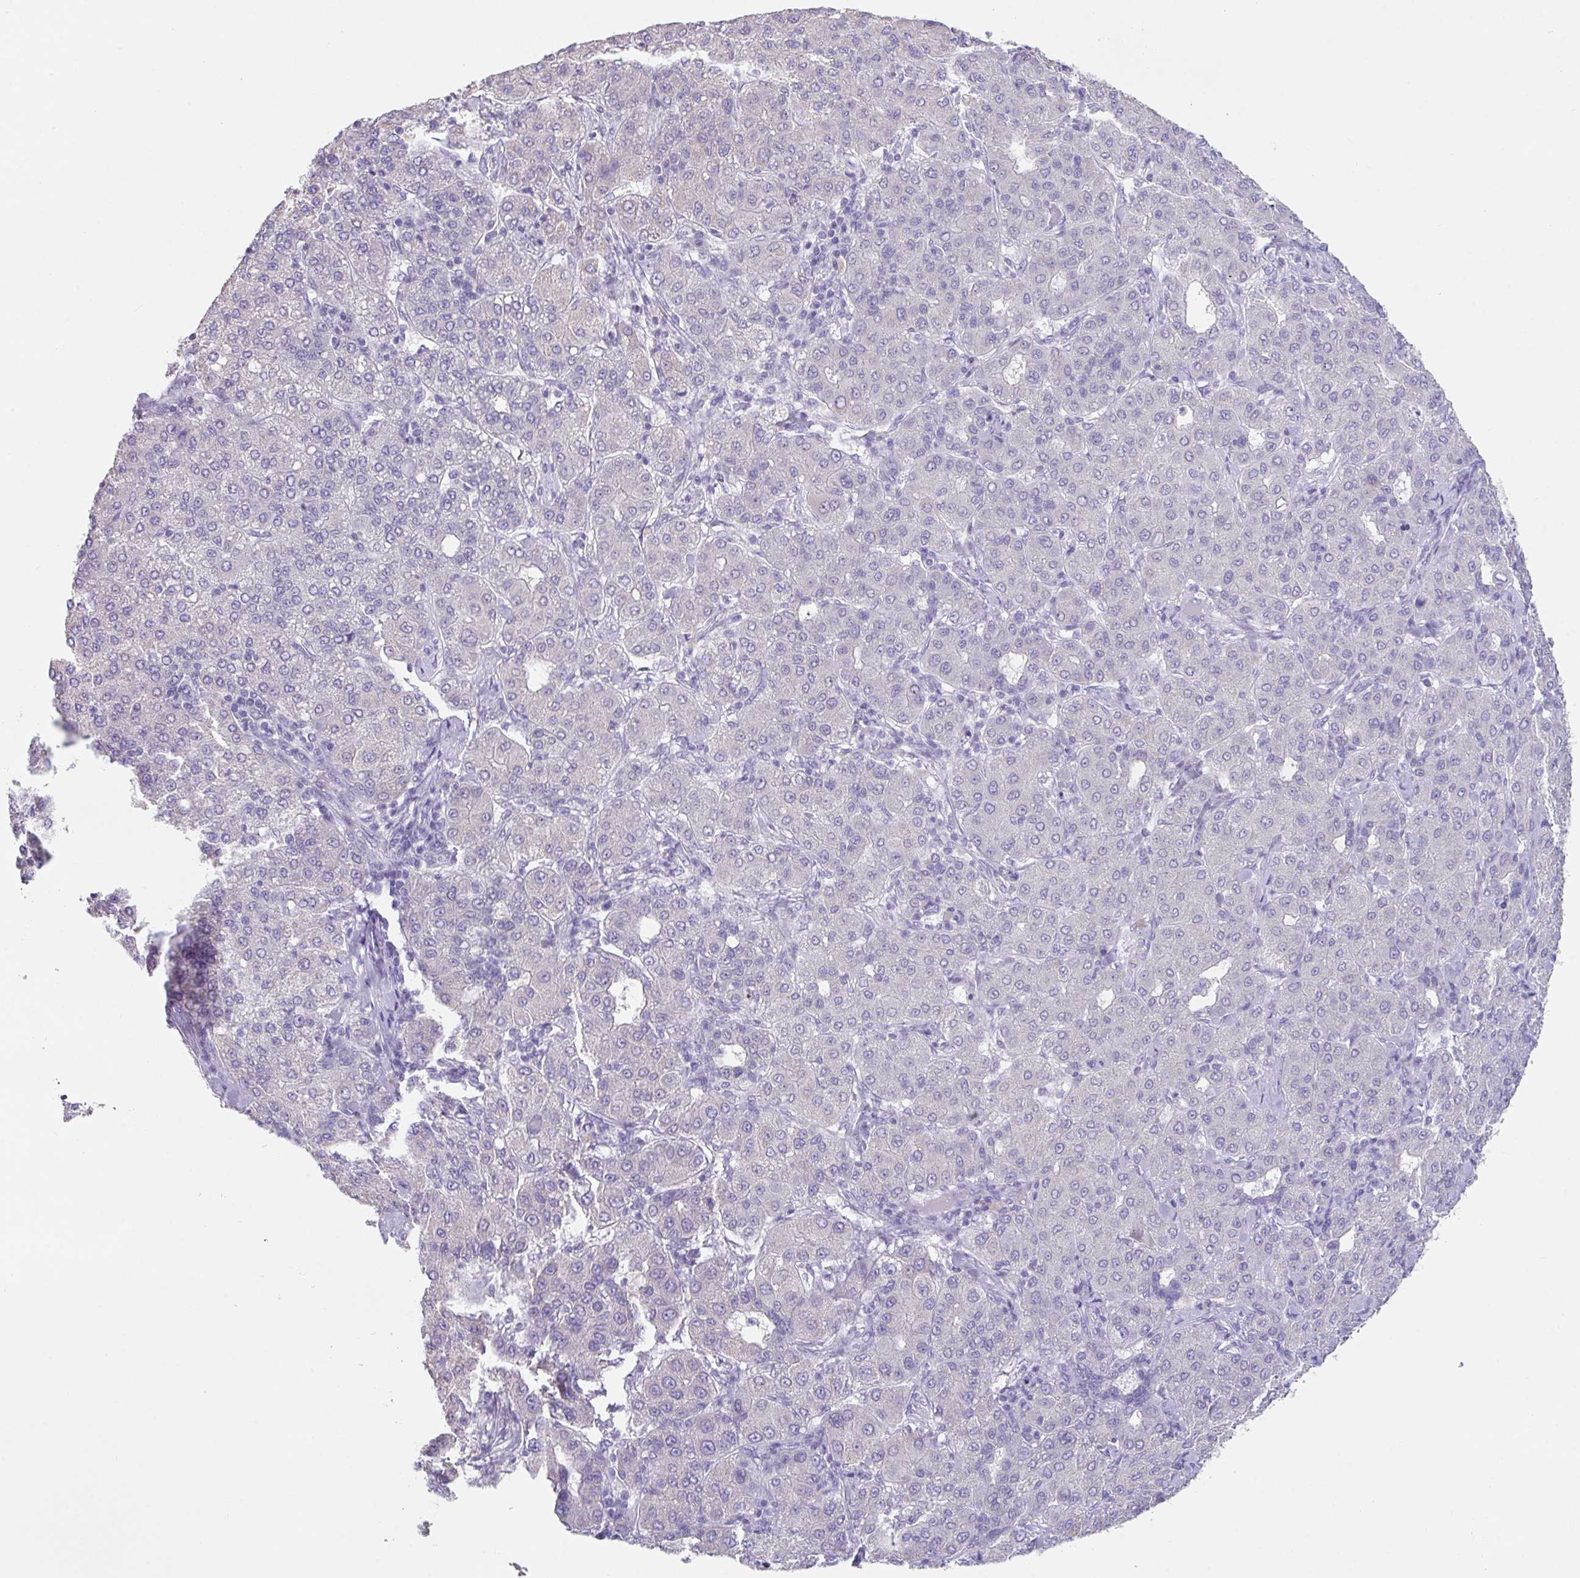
{"staining": {"intensity": "negative", "quantity": "none", "location": "none"}, "tissue": "liver cancer", "cell_type": "Tumor cells", "image_type": "cancer", "snomed": [{"axis": "morphology", "description": "Carcinoma, Hepatocellular, NOS"}, {"axis": "topography", "description": "Liver"}], "caption": "Immunohistochemistry (IHC) histopathology image of neoplastic tissue: human liver cancer (hepatocellular carcinoma) stained with DAB displays no significant protein positivity in tumor cells.", "gene": "SLC44A4", "patient": {"sex": "male", "age": 65}}